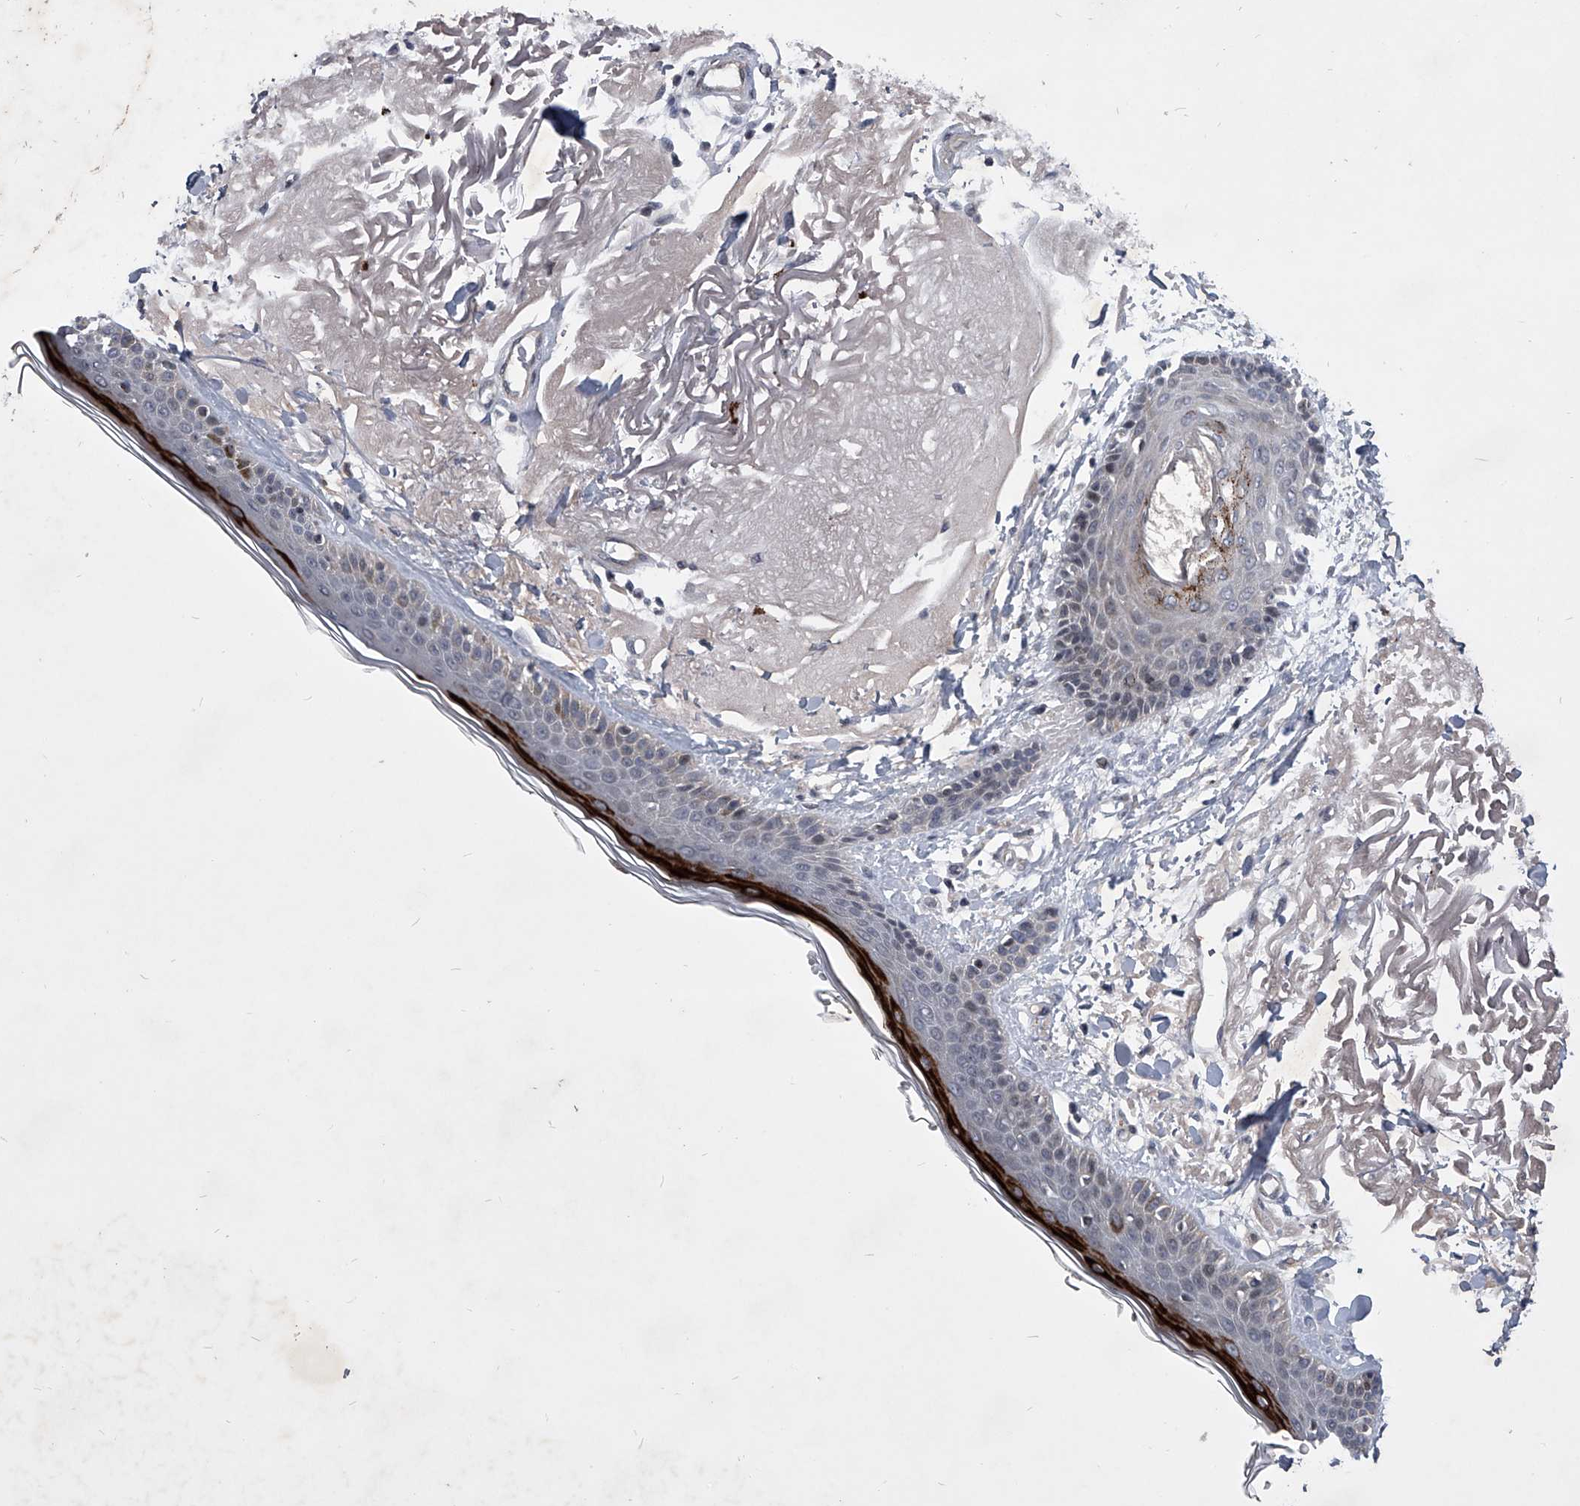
{"staining": {"intensity": "negative", "quantity": "none", "location": "none"}, "tissue": "skin", "cell_type": "Fibroblasts", "image_type": "normal", "snomed": [{"axis": "morphology", "description": "Normal tissue, NOS"}, {"axis": "topography", "description": "Skin"}, {"axis": "topography", "description": "Skeletal muscle"}], "caption": "High power microscopy histopathology image of an IHC micrograph of benign skin, revealing no significant expression in fibroblasts.", "gene": "ZNF76", "patient": {"sex": "male", "age": 83}}